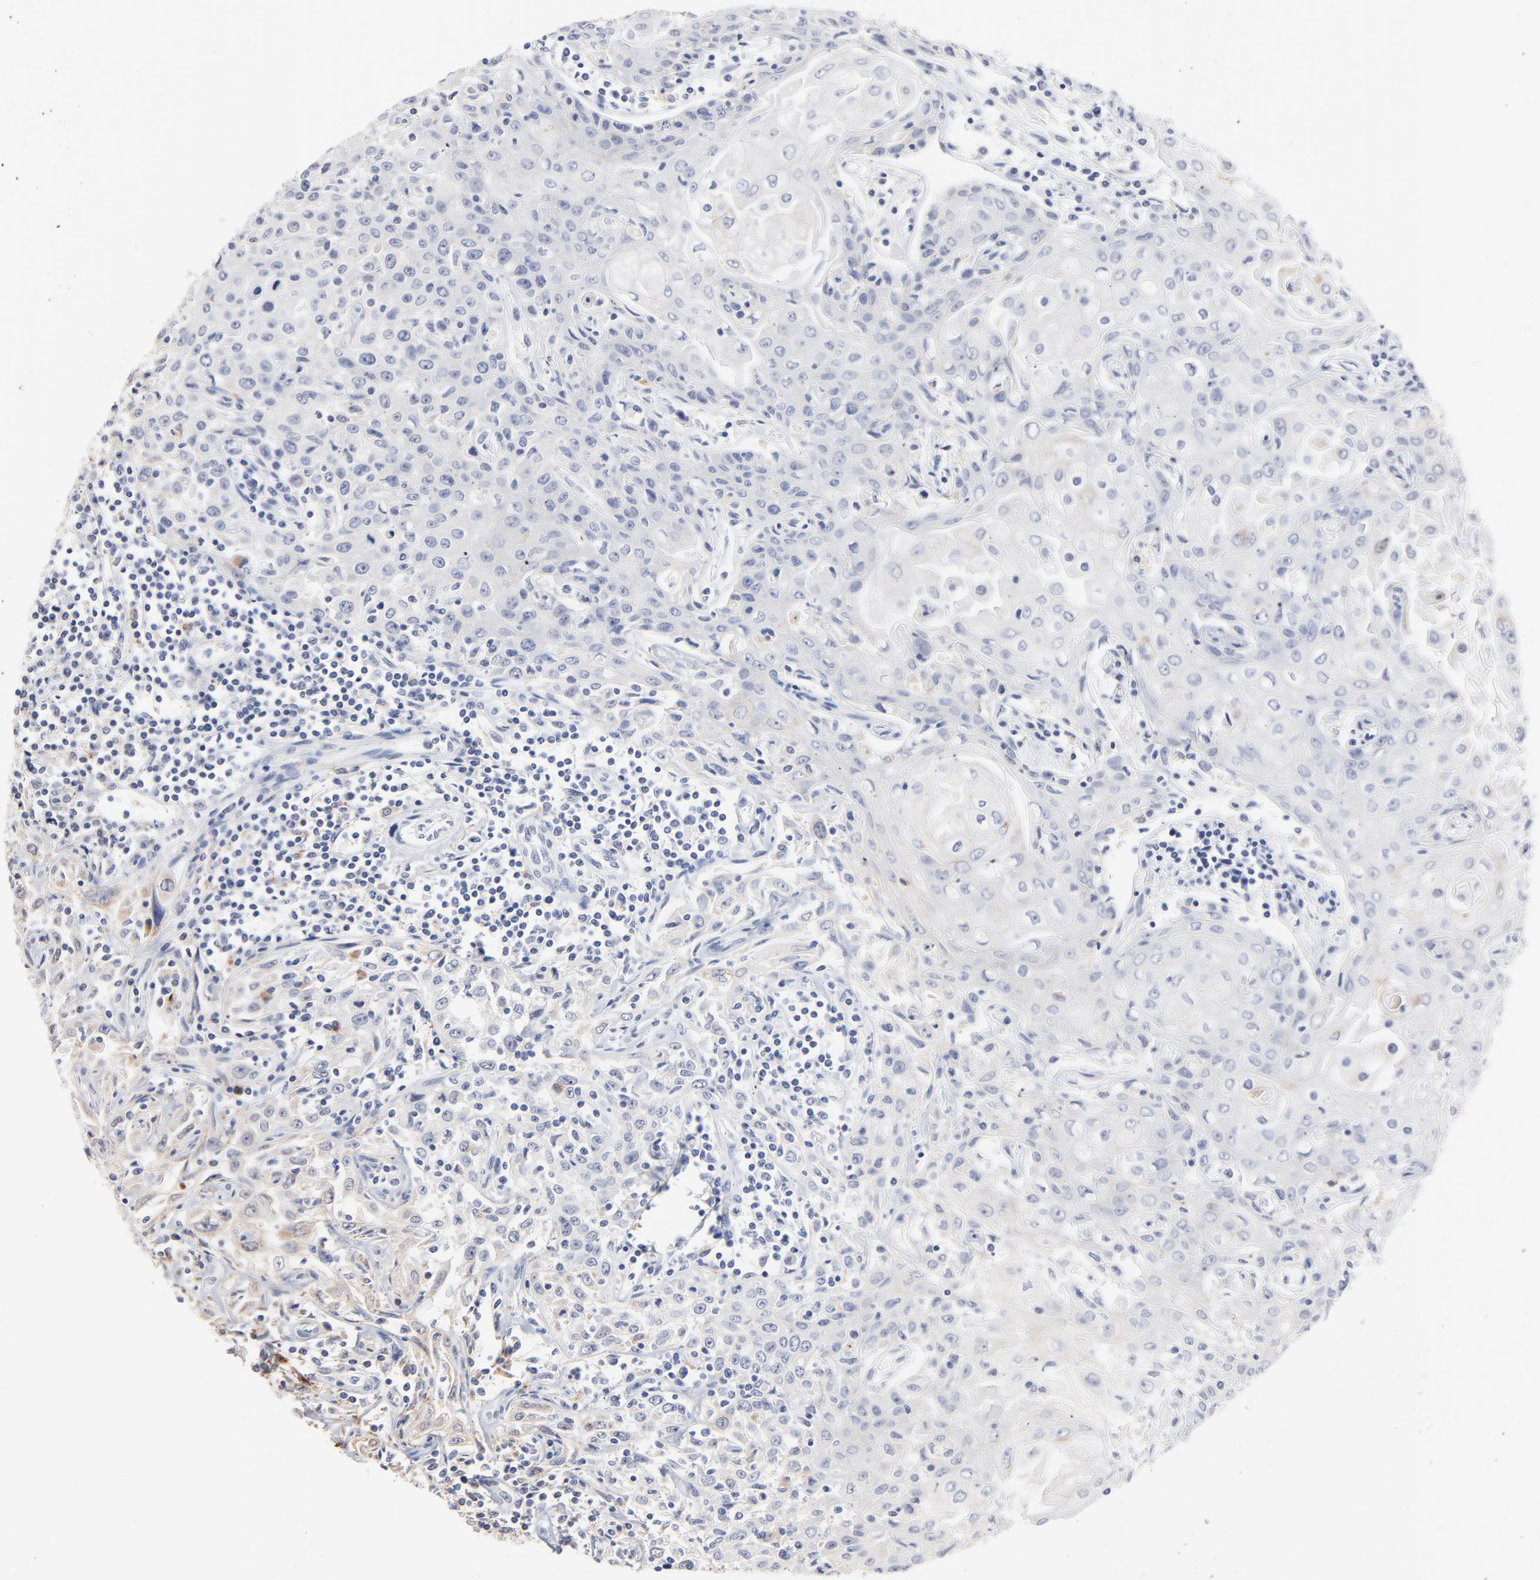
{"staining": {"intensity": "weak", "quantity": "<25%", "location": "cytoplasmic/membranous"}, "tissue": "head and neck cancer", "cell_type": "Tumor cells", "image_type": "cancer", "snomed": [{"axis": "morphology", "description": "Squamous cell carcinoma, NOS"}, {"axis": "topography", "description": "Oral tissue"}, {"axis": "topography", "description": "Head-Neck"}], "caption": "There is no significant staining in tumor cells of head and neck cancer (squamous cell carcinoma).", "gene": "LTBP2", "patient": {"sex": "female", "age": 76}}